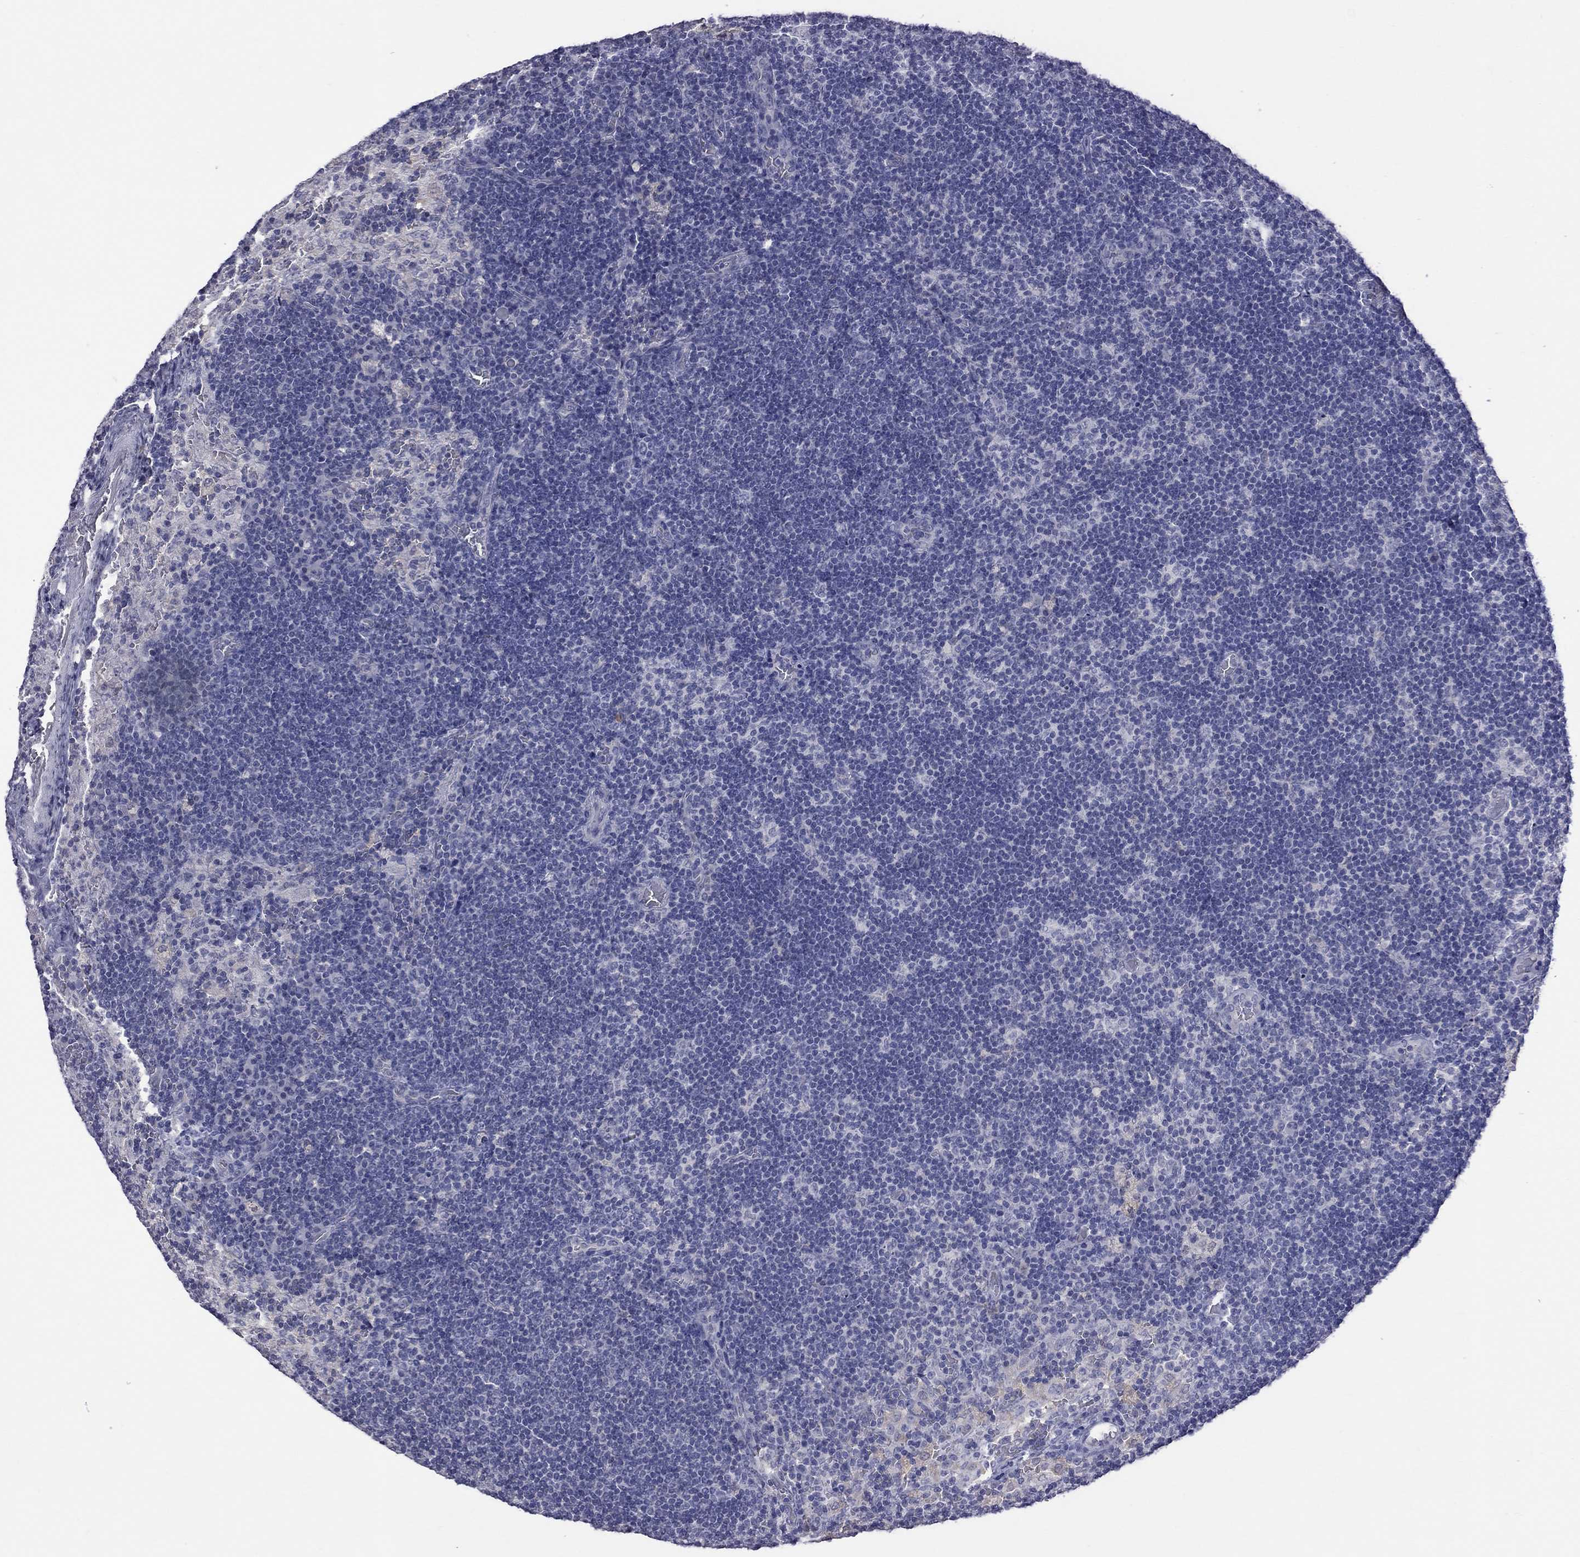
{"staining": {"intensity": "negative", "quantity": "none", "location": "none"}, "tissue": "lymph node", "cell_type": "Non-germinal center cells", "image_type": "normal", "snomed": [{"axis": "morphology", "description": "Normal tissue, NOS"}, {"axis": "topography", "description": "Lymph node"}], "caption": "This image is of benign lymph node stained with immunohistochemistry (IHC) to label a protein in brown with the nuclei are counter-stained blue. There is no positivity in non-germinal center cells.", "gene": "HYLS1", "patient": {"sex": "male", "age": 63}}